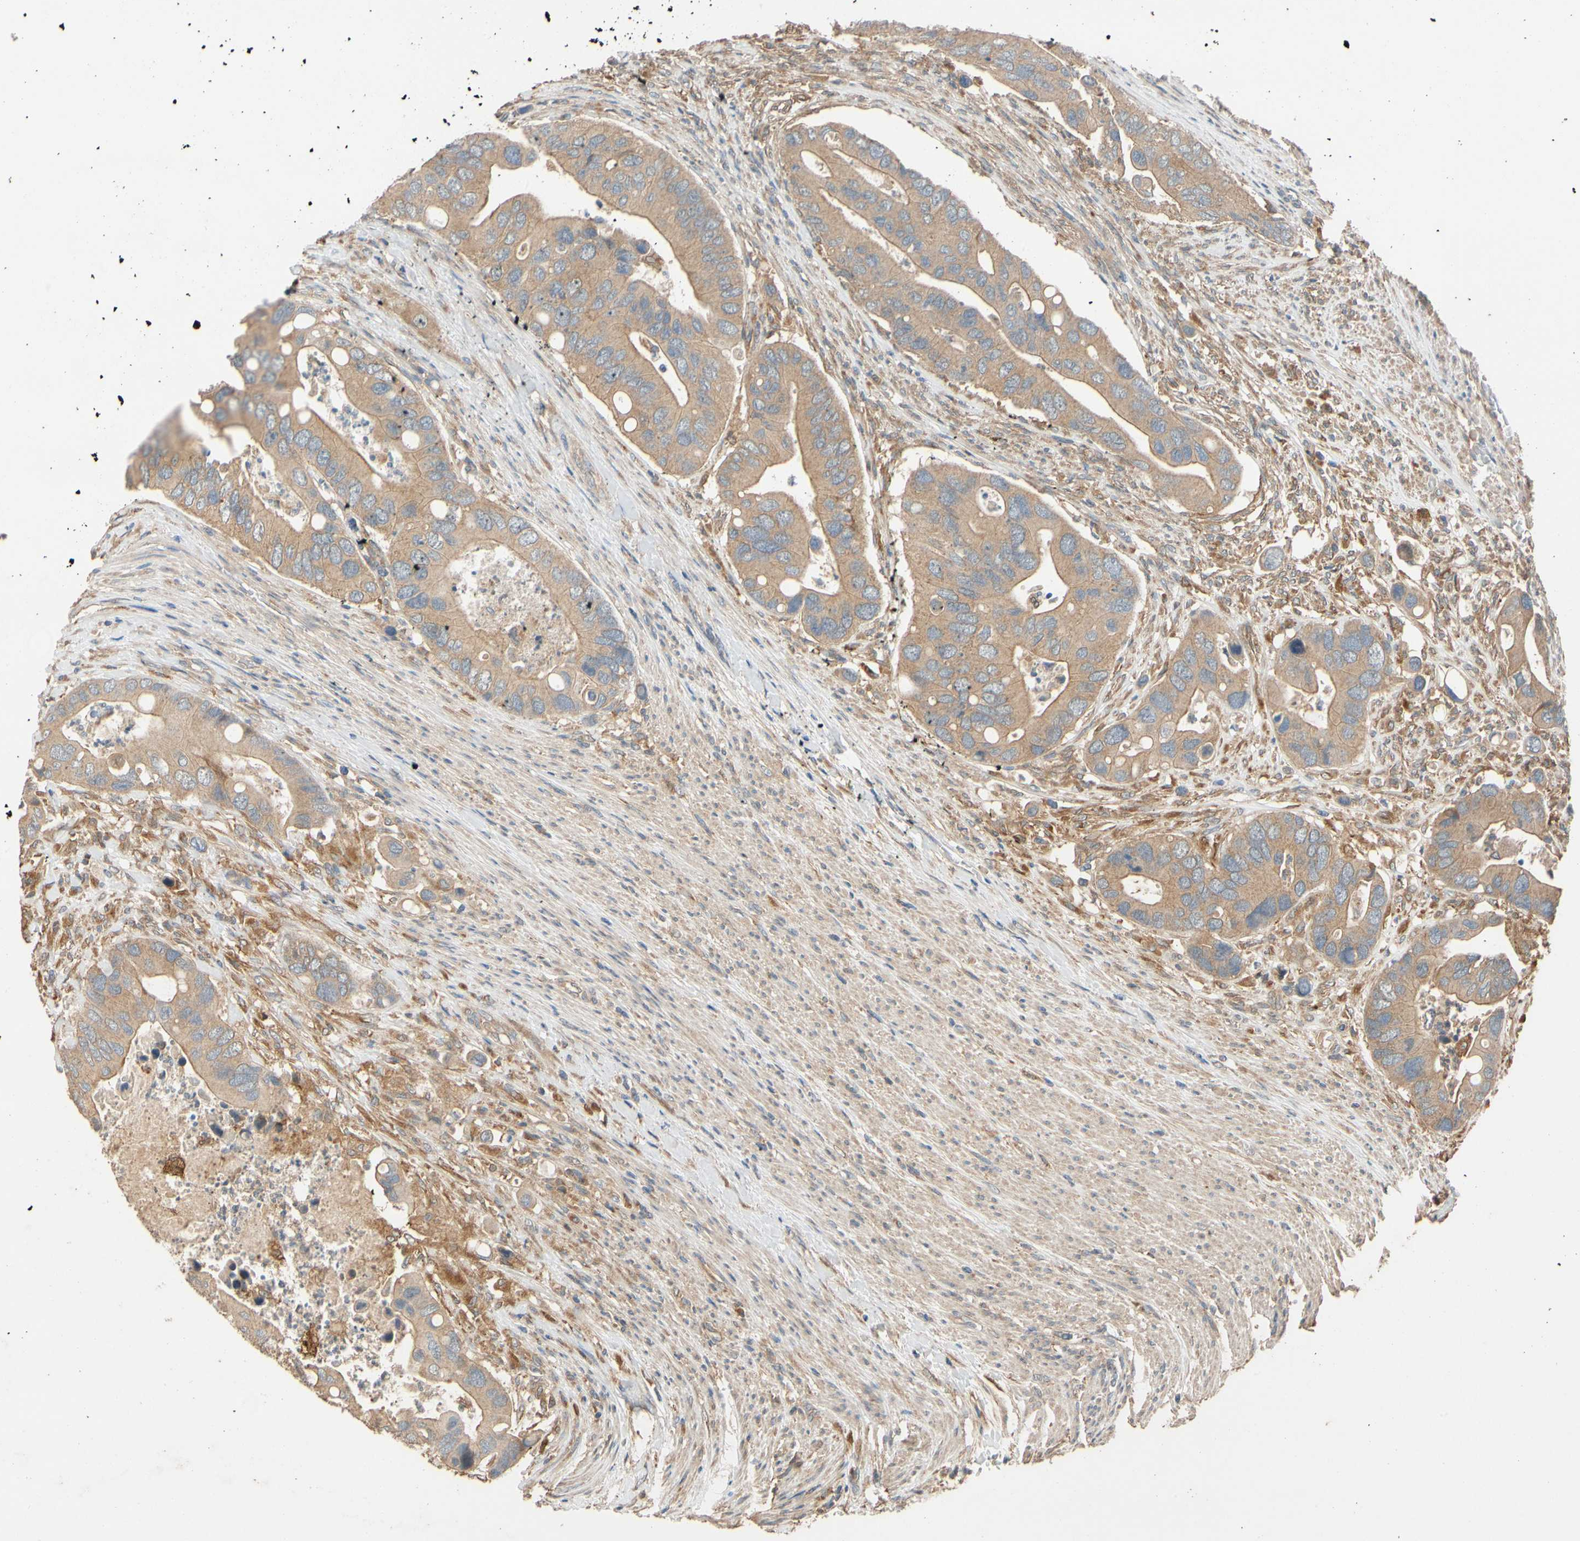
{"staining": {"intensity": "moderate", "quantity": ">75%", "location": "cytoplasmic/membranous"}, "tissue": "colorectal cancer", "cell_type": "Tumor cells", "image_type": "cancer", "snomed": [{"axis": "morphology", "description": "Adenocarcinoma, NOS"}, {"axis": "topography", "description": "Rectum"}], "caption": "A brown stain labels moderate cytoplasmic/membranous staining of a protein in adenocarcinoma (colorectal) tumor cells.", "gene": "USP46", "patient": {"sex": "female", "age": 57}}